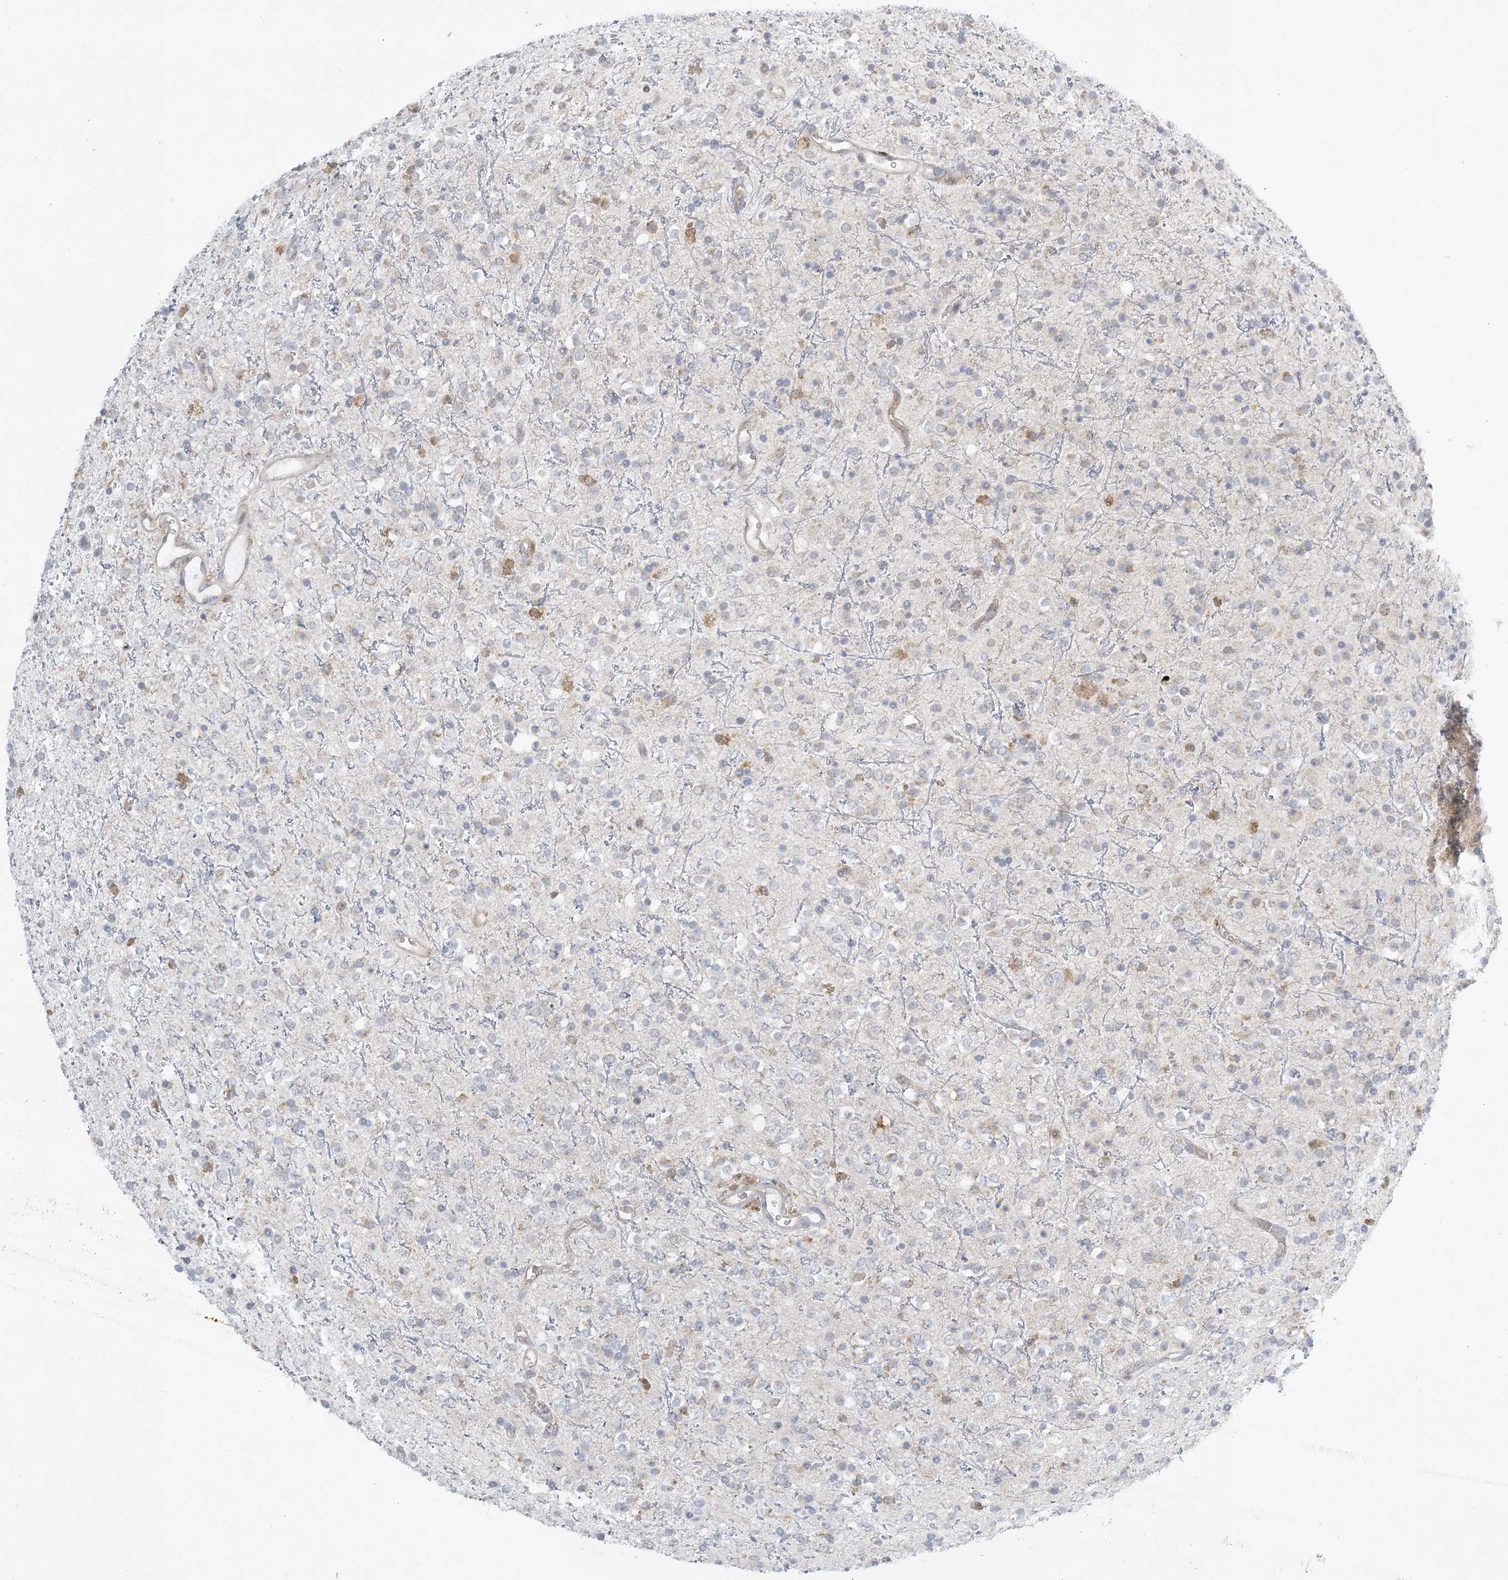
{"staining": {"intensity": "moderate", "quantity": "<25%", "location": "cytoplasmic/membranous"}, "tissue": "glioma", "cell_type": "Tumor cells", "image_type": "cancer", "snomed": [{"axis": "morphology", "description": "Glioma, malignant, High grade"}, {"axis": "topography", "description": "Brain"}], "caption": "Malignant glioma (high-grade) tissue reveals moderate cytoplasmic/membranous expression in approximately <25% of tumor cells", "gene": "MRPS18A", "patient": {"sex": "male", "age": 34}}